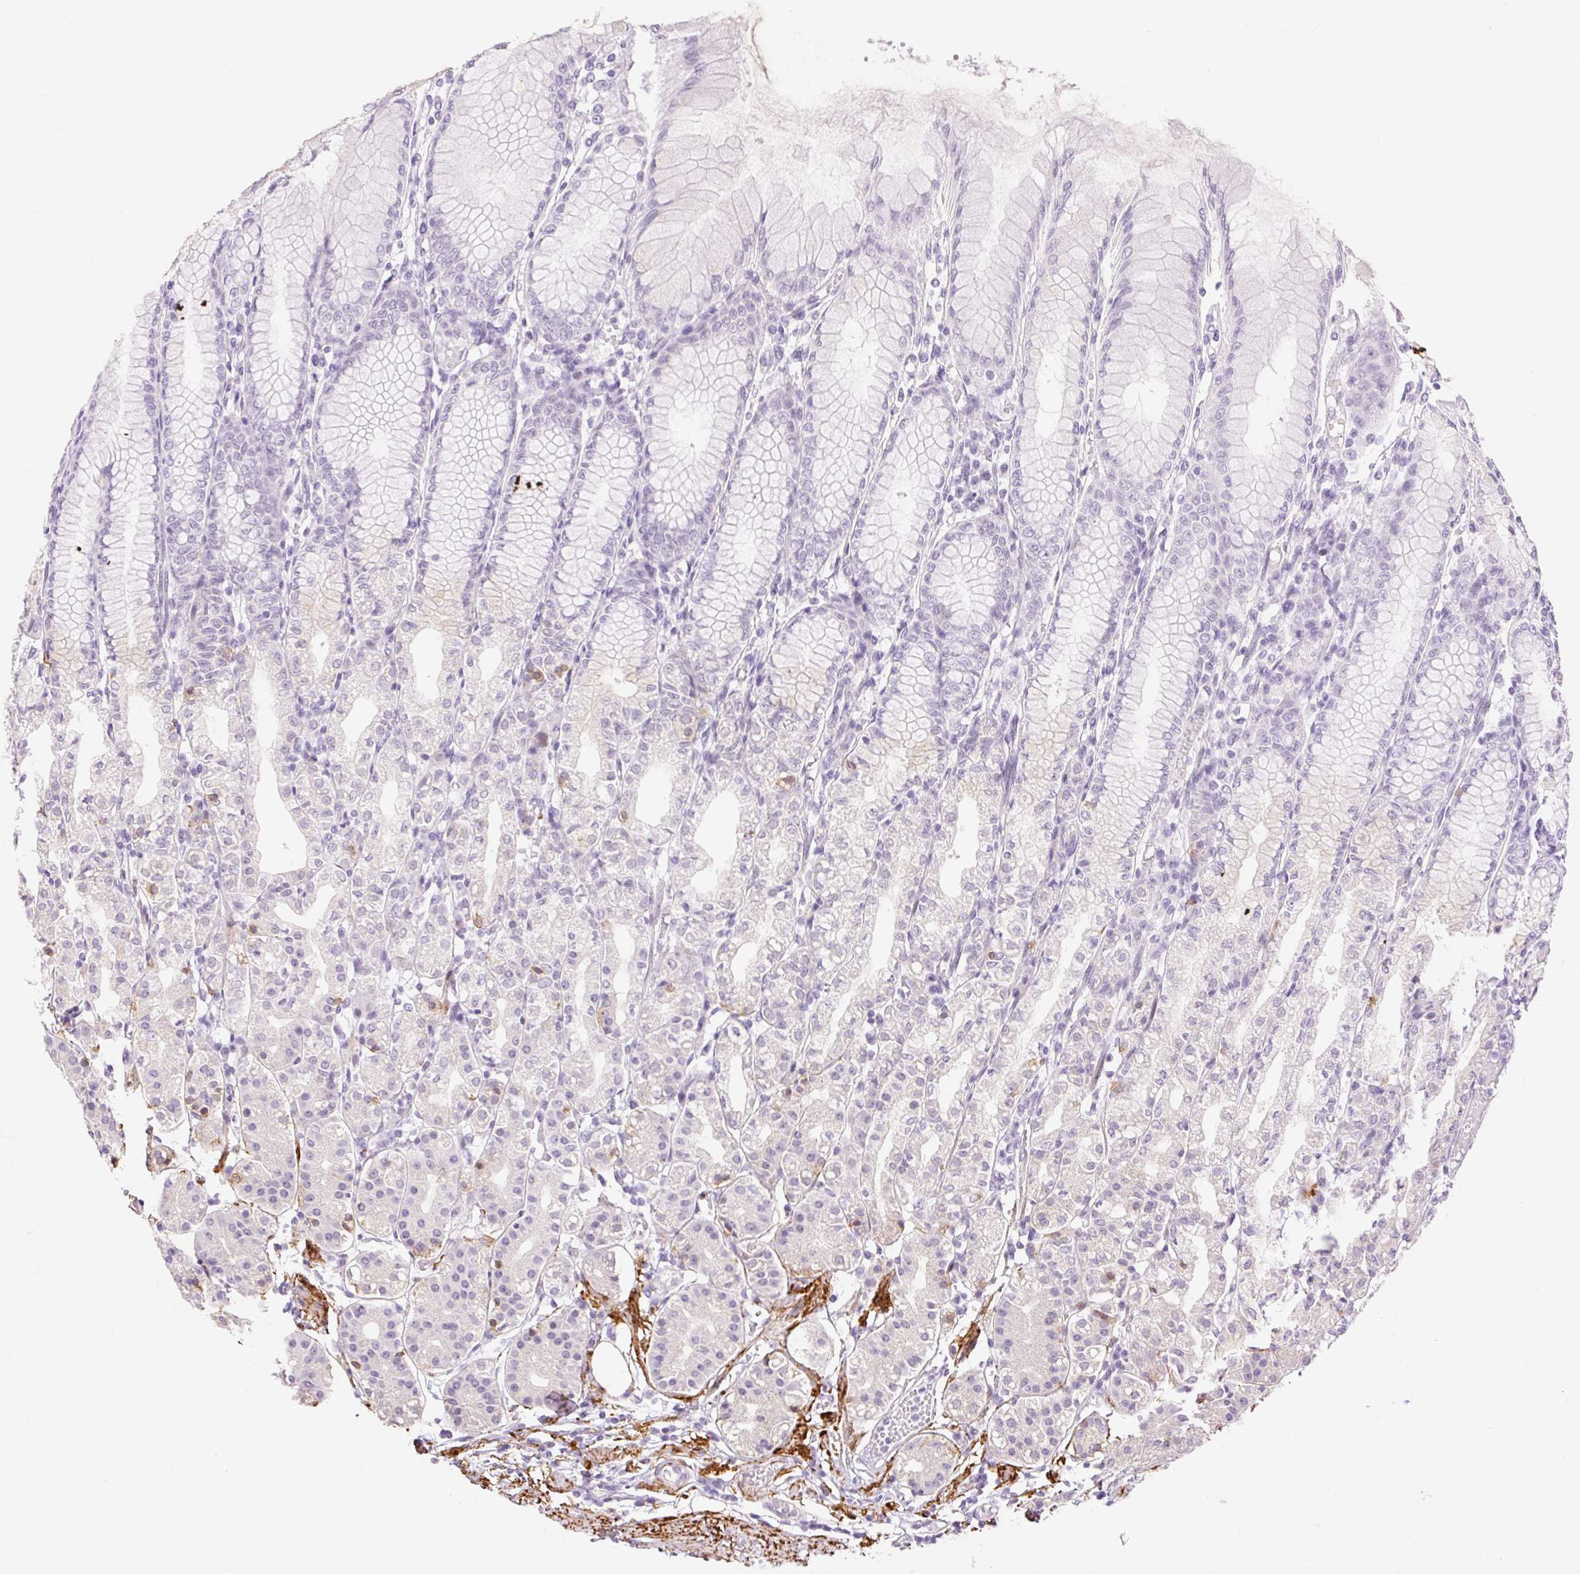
{"staining": {"intensity": "strong", "quantity": "<25%", "location": "cytoplasmic/membranous"}, "tissue": "stomach", "cell_type": "Glandular cells", "image_type": "normal", "snomed": [{"axis": "morphology", "description": "Normal tissue, NOS"}, {"axis": "topography", "description": "Stomach"}], "caption": "Immunohistochemical staining of normal stomach displays strong cytoplasmic/membranous protein staining in about <25% of glandular cells.", "gene": "SP140L", "patient": {"sex": "female", "age": 57}}